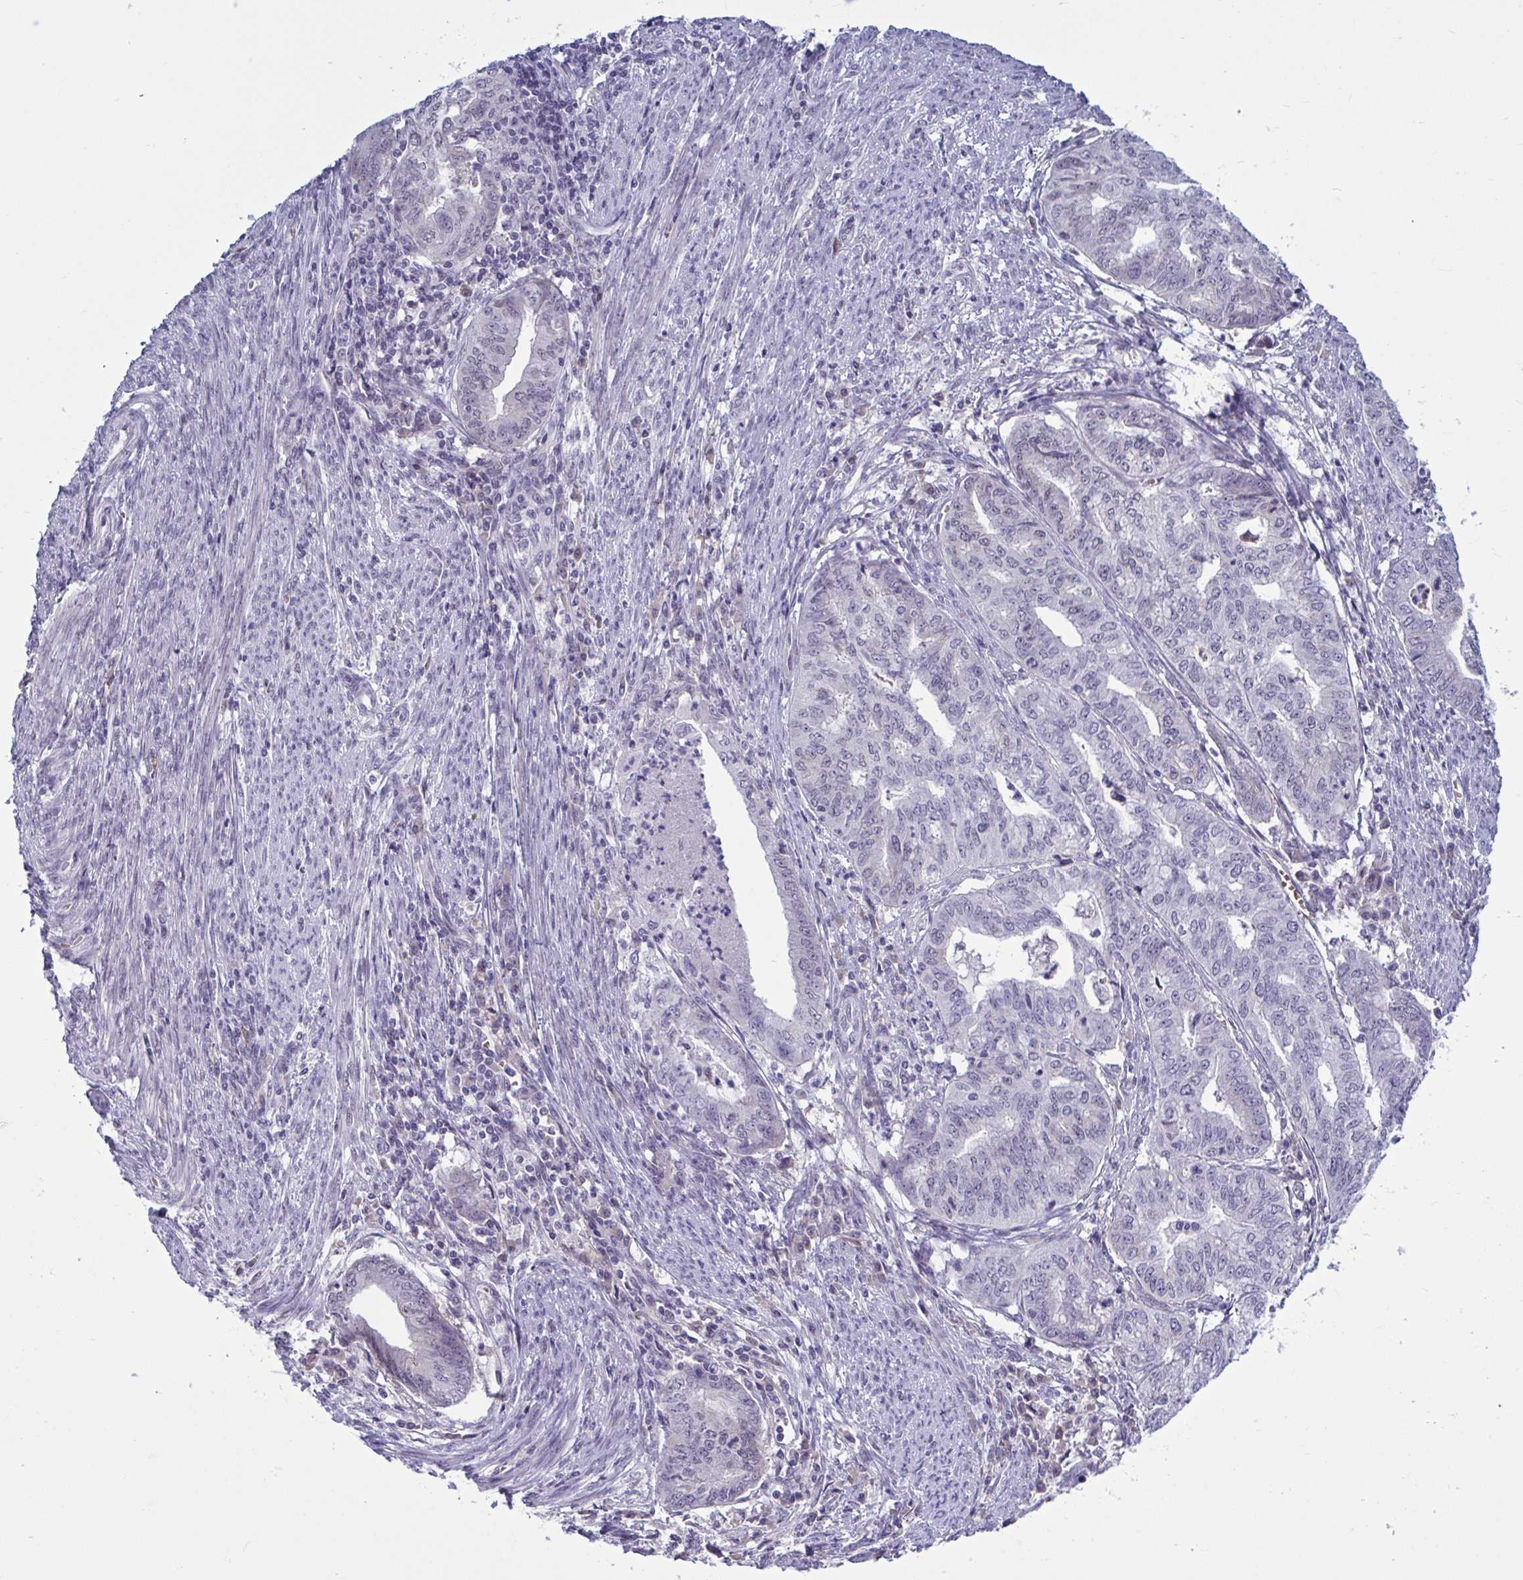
{"staining": {"intensity": "negative", "quantity": "none", "location": "none"}, "tissue": "endometrial cancer", "cell_type": "Tumor cells", "image_type": "cancer", "snomed": [{"axis": "morphology", "description": "Adenocarcinoma, NOS"}, {"axis": "topography", "description": "Endometrium"}], "caption": "Immunohistochemistry image of neoplastic tissue: endometrial cancer stained with DAB displays no significant protein positivity in tumor cells.", "gene": "CNGB3", "patient": {"sex": "female", "age": 79}}